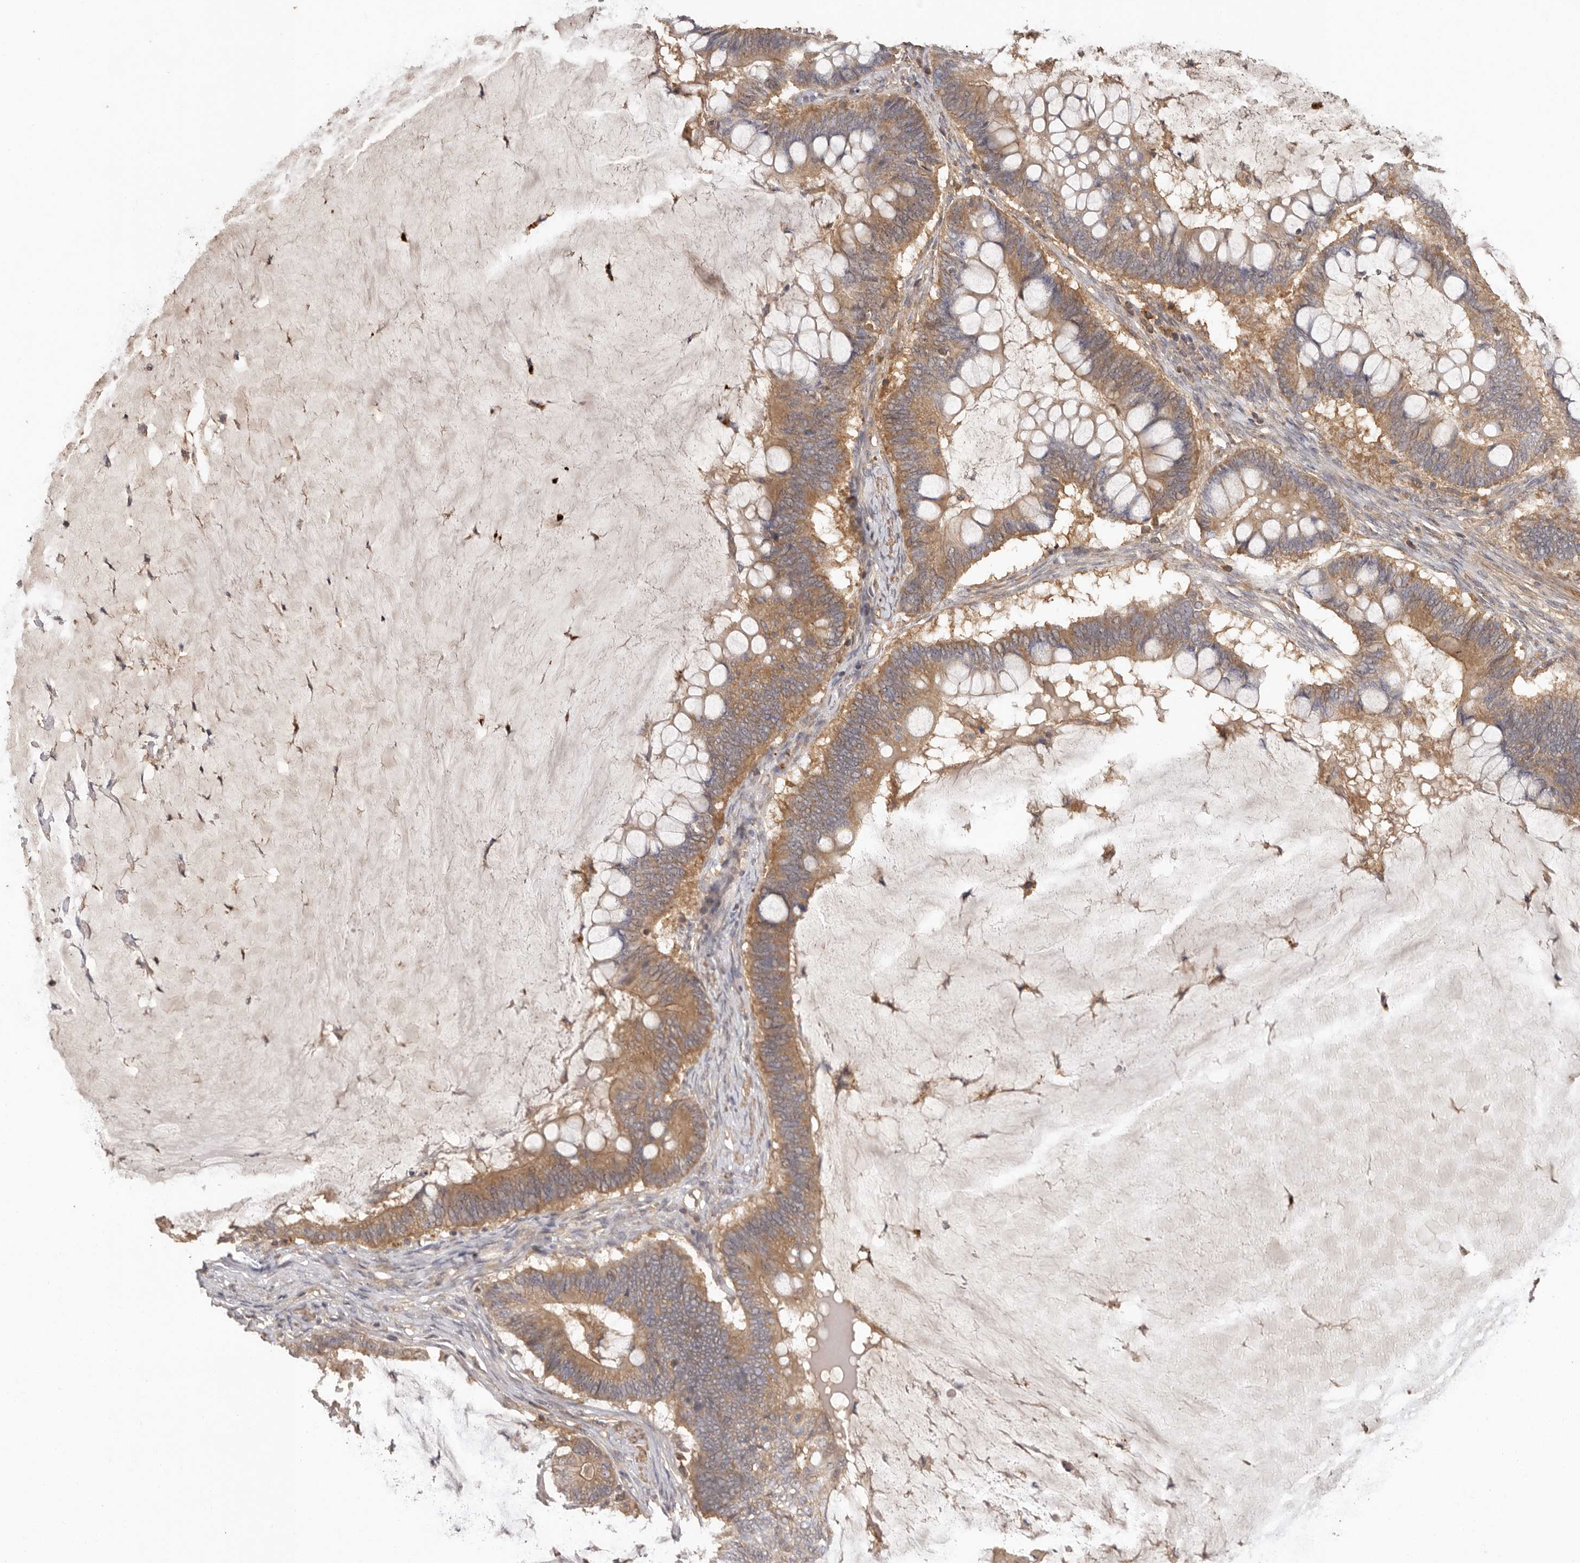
{"staining": {"intensity": "moderate", "quantity": ">75%", "location": "cytoplasmic/membranous"}, "tissue": "ovarian cancer", "cell_type": "Tumor cells", "image_type": "cancer", "snomed": [{"axis": "morphology", "description": "Cystadenocarcinoma, mucinous, NOS"}, {"axis": "topography", "description": "Ovary"}], "caption": "Protein staining by IHC demonstrates moderate cytoplasmic/membranous expression in approximately >75% of tumor cells in ovarian cancer. The protein is shown in brown color, while the nuclei are stained blue.", "gene": "RWDD1", "patient": {"sex": "female", "age": 61}}